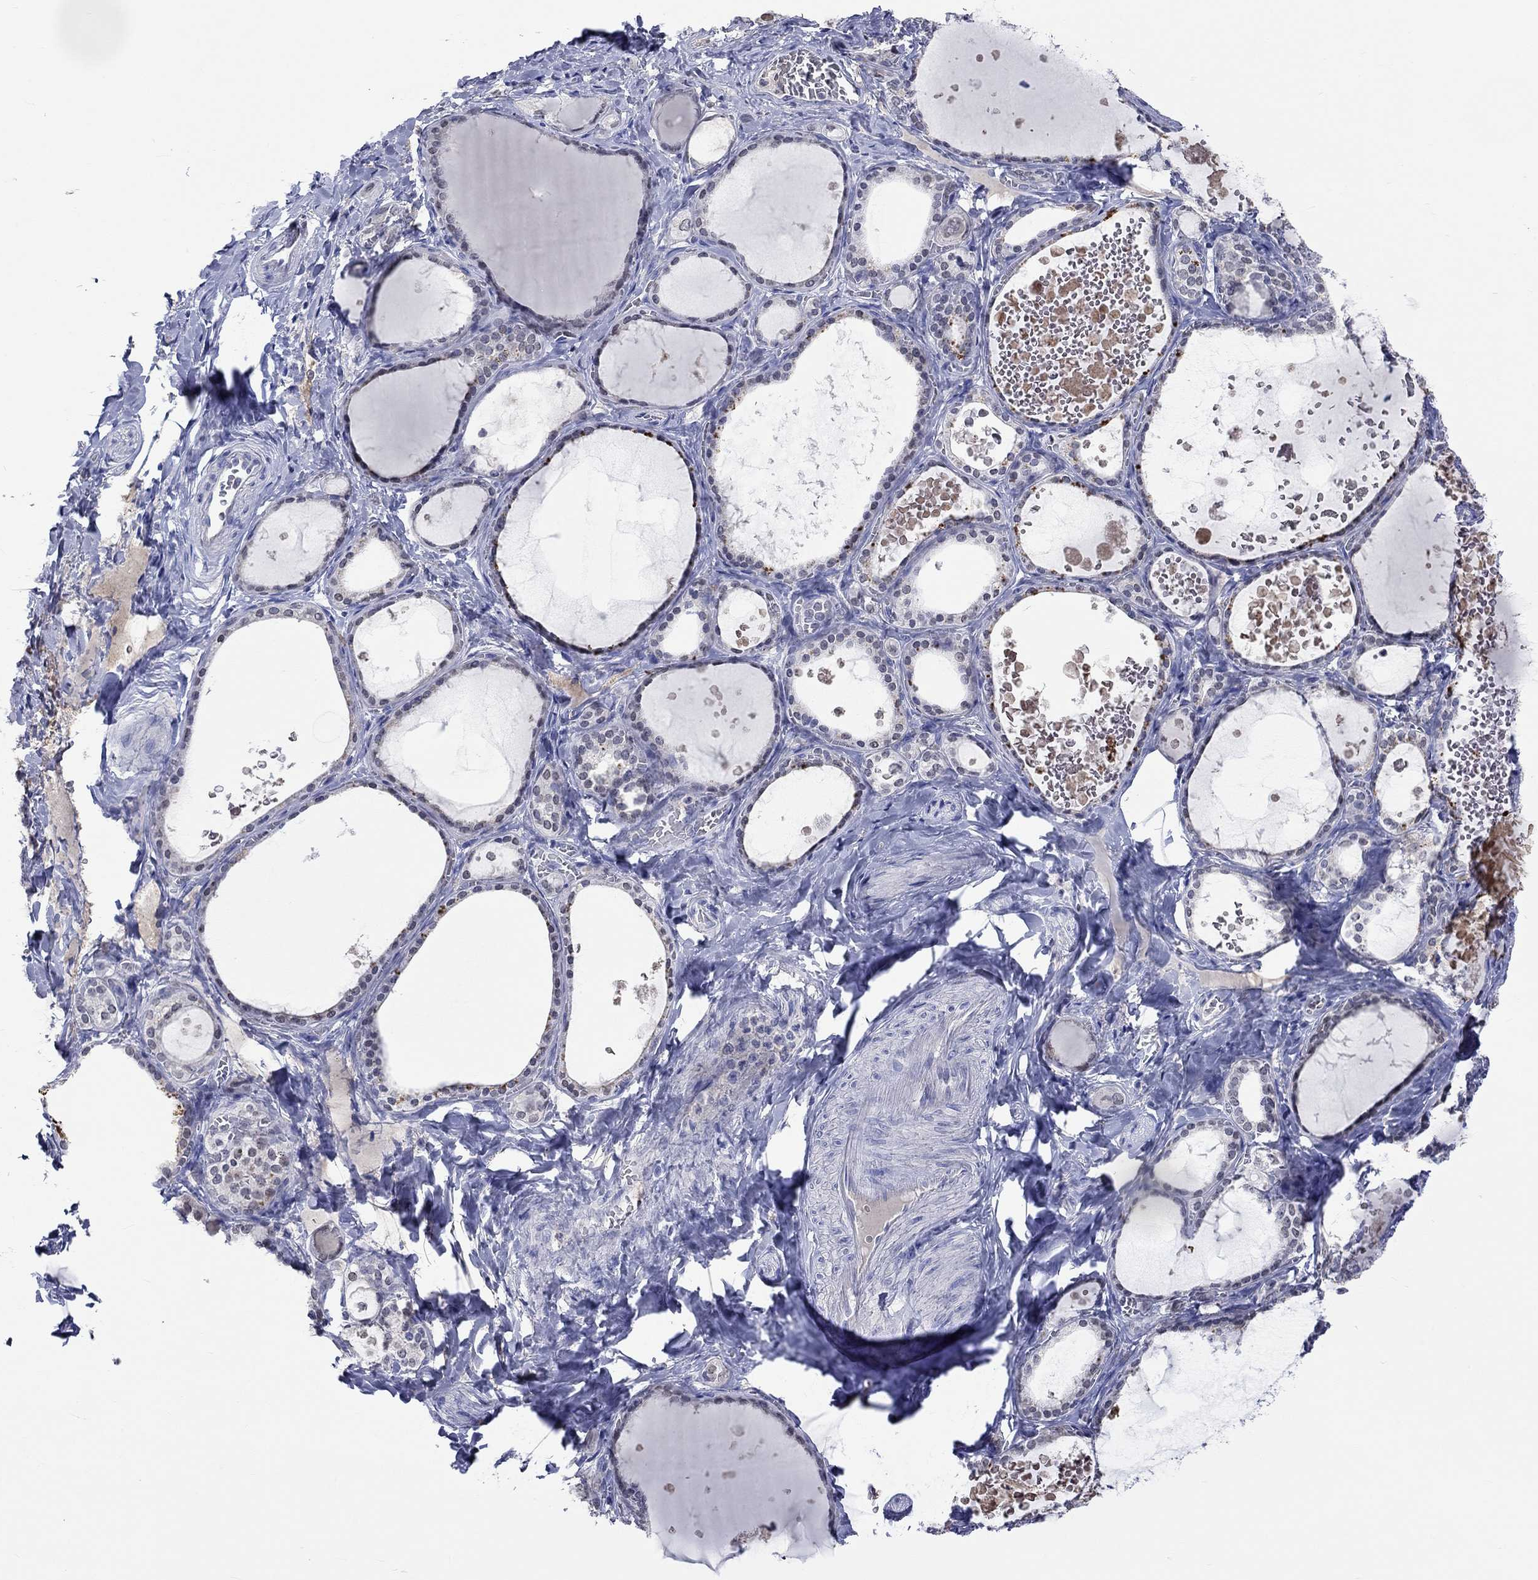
{"staining": {"intensity": "negative", "quantity": "none", "location": "none"}, "tissue": "thyroid gland", "cell_type": "Glandular cells", "image_type": "normal", "snomed": [{"axis": "morphology", "description": "Normal tissue, NOS"}, {"axis": "topography", "description": "Thyroid gland"}], "caption": "This is an immunohistochemistry histopathology image of normal thyroid gland. There is no staining in glandular cells.", "gene": "LRFN4", "patient": {"sex": "female", "age": 56}}